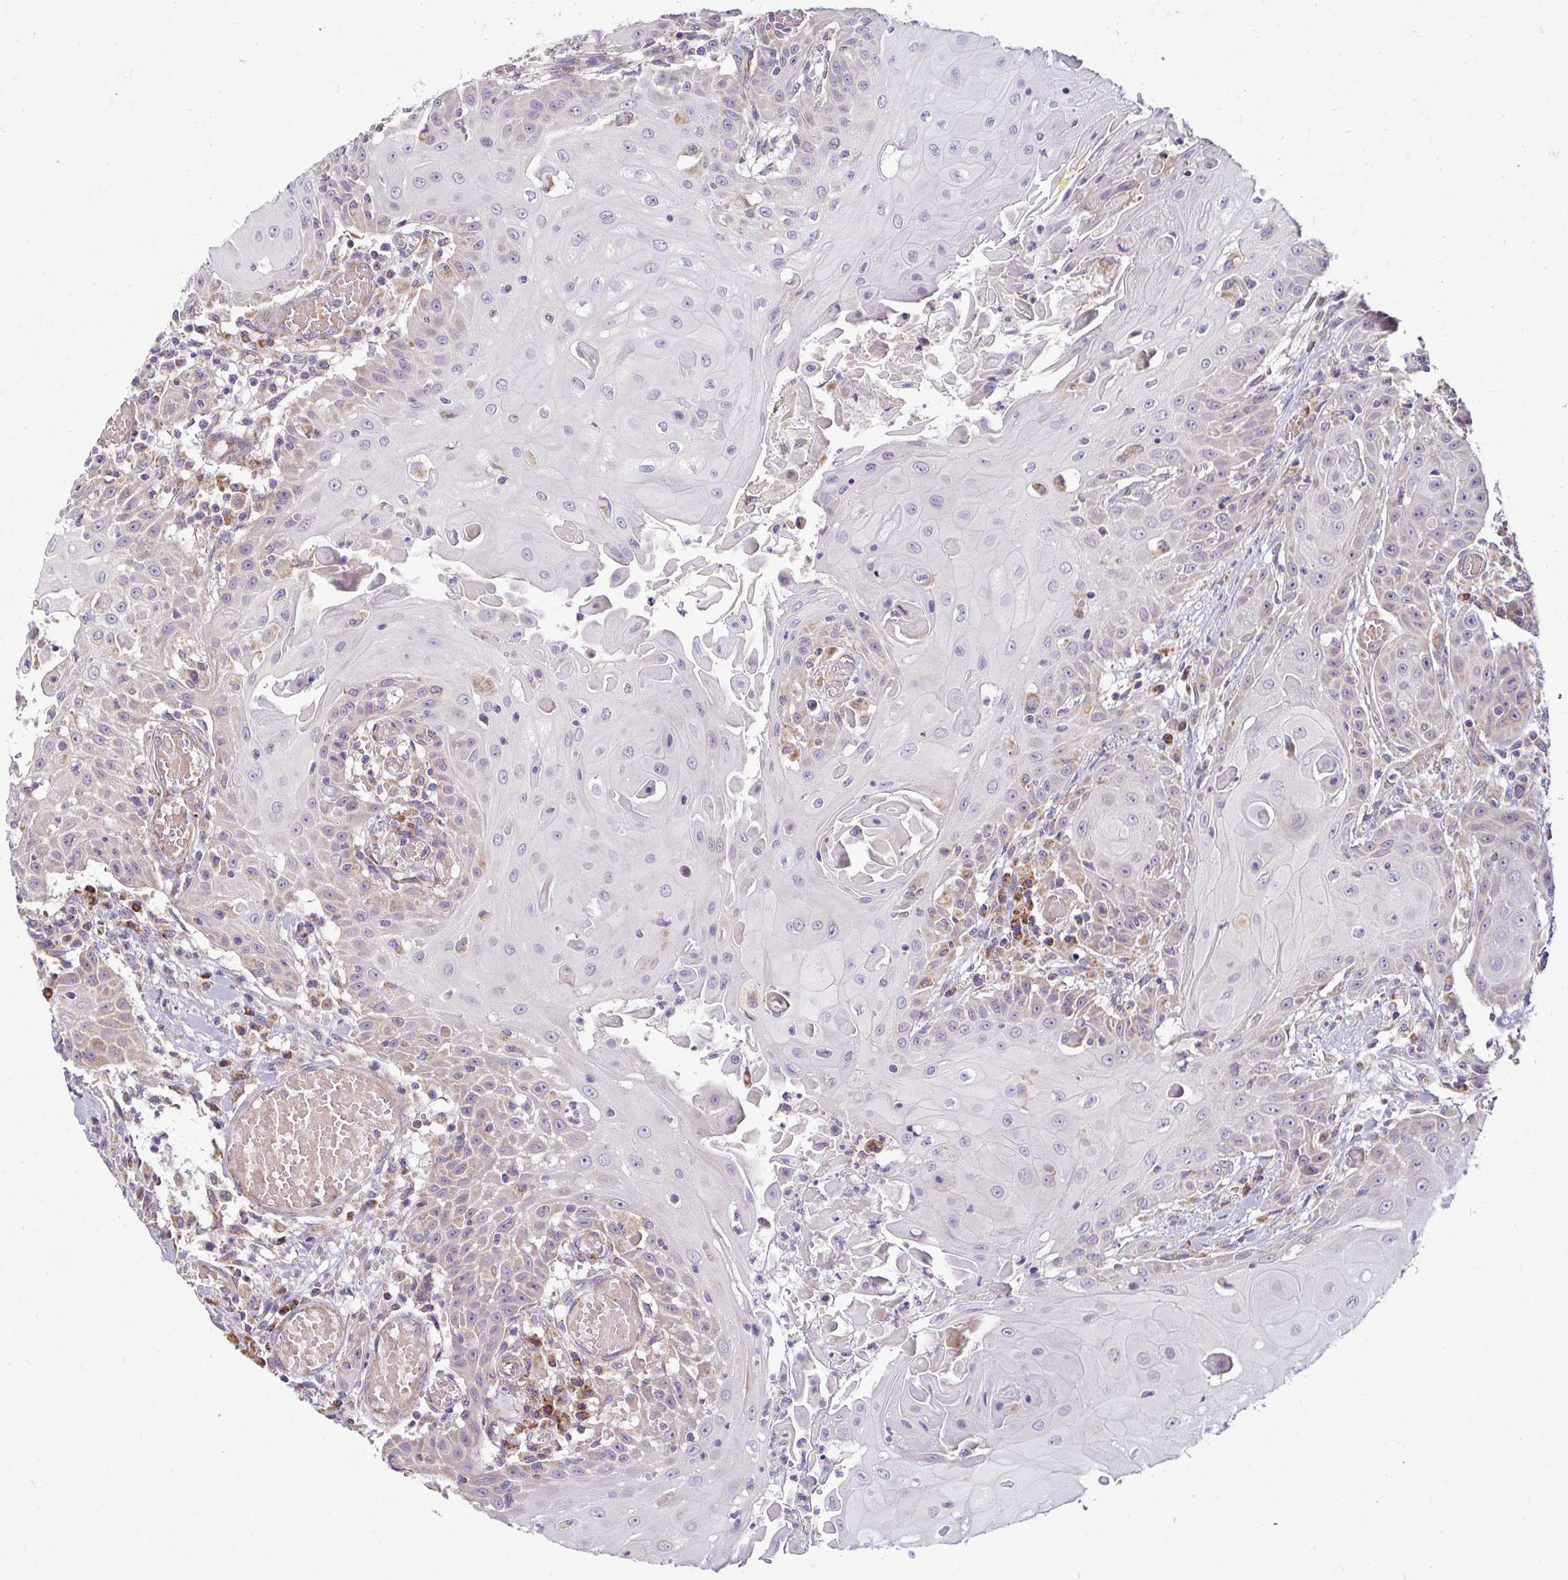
{"staining": {"intensity": "weak", "quantity": "25%-75%", "location": "cytoplasmic/membranous"}, "tissue": "head and neck cancer", "cell_type": "Tumor cells", "image_type": "cancer", "snomed": [{"axis": "morphology", "description": "Normal tissue, NOS"}, {"axis": "morphology", "description": "Squamous cell carcinoma, NOS"}, {"axis": "topography", "description": "Oral tissue"}, {"axis": "topography", "description": "Head-Neck"}], "caption": "An IHC image of tumor tissue is shown. Protein staining in brown highlights weak cytoplasmic/membranous positivity in head and neck squamous cell carcinoma within tumor cells. The staining was performed using DAB to visualize the protein expression in brown, while the nuclei were stained in blue with hematoxylin (Magnification: 20x).", "gene": "SKP2", "patient": {"sex": "female", "age": 55}}